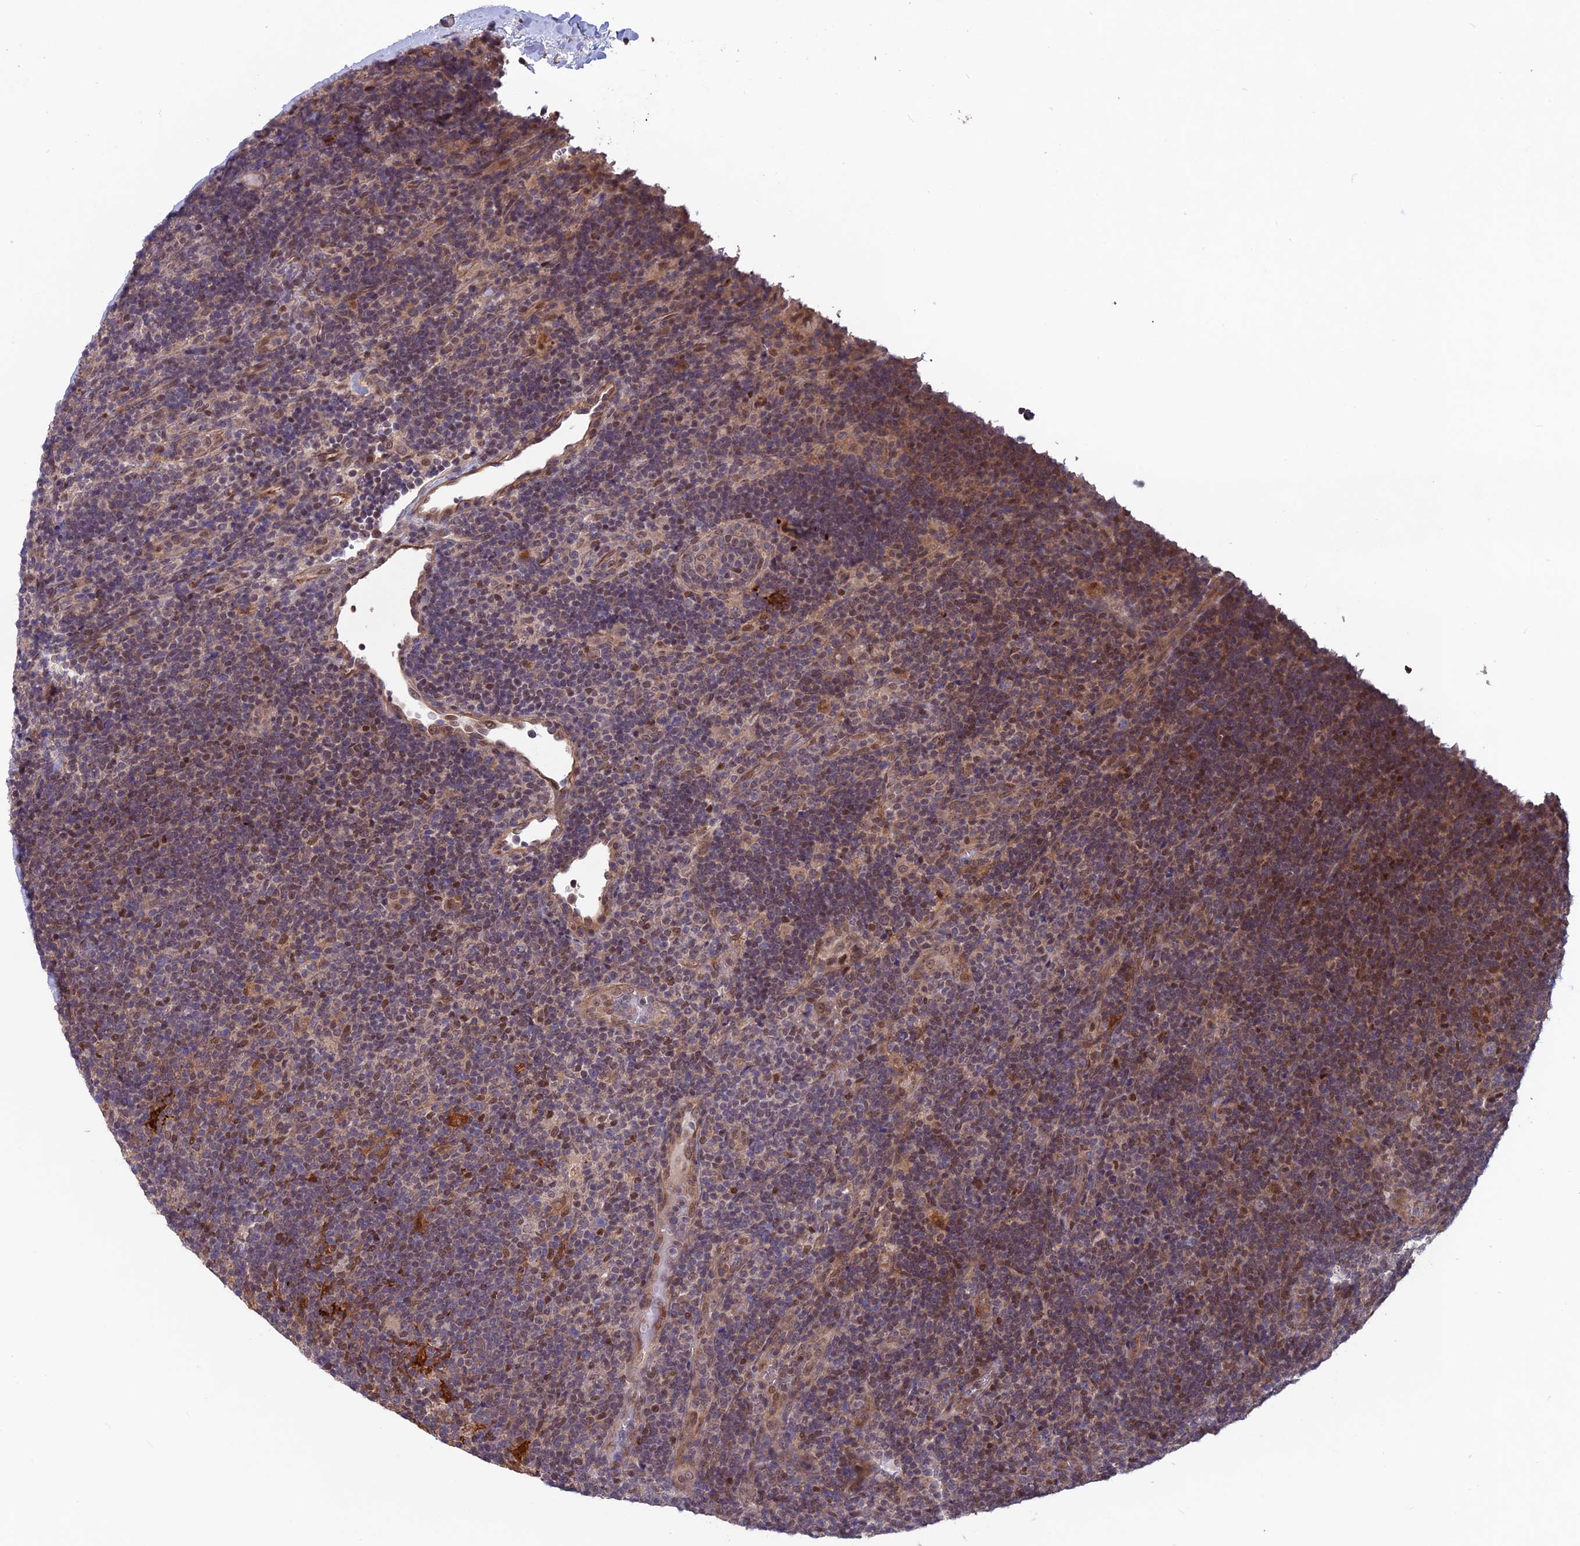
{"staining": {"intensity": "negative", "quantity": "none", "location": "none"}, "tissue": "lymphoma", "cell_type": "Tumor cells", "image_type": "cancer", "snomed": [{"axis": "morphology", "description": "Hodgkin's disease, NOS"}, {"axis": "topography", "description": "Lymph node"}], "caption": "This is an immunohistochemistry histopathology image of Hodgkin's disease. There is no positivity in tumor cells.", "gene": "MAST2", "patient": {"sex": "female", "age": 57}}